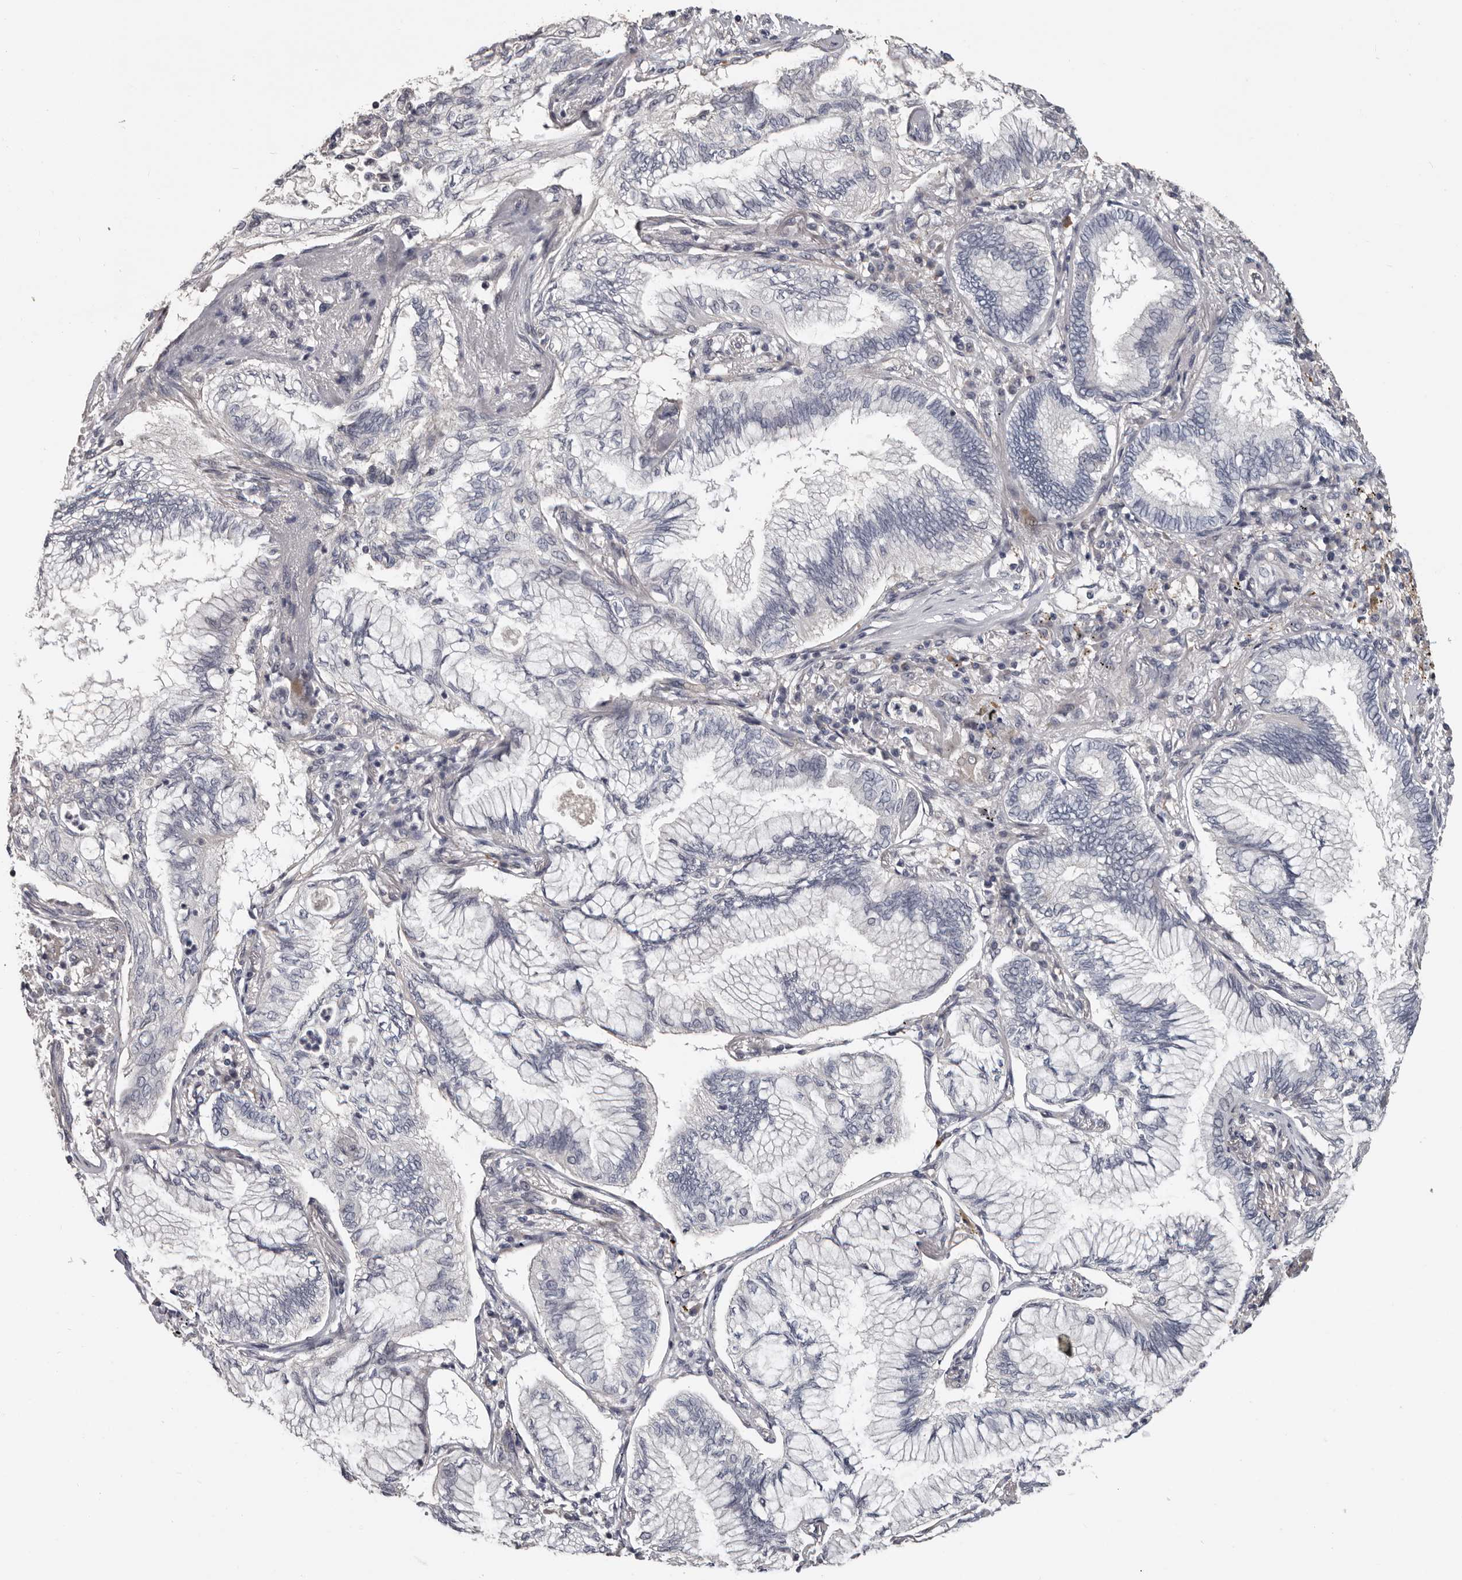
{"staining": {"intensity": "negative", "quantity": "none", "location": "none"}, "tissue": "bronchus", "cell_type": "Respiratory epithelial cells", "image_type": "normal", "snomed": [{"axis": "morphology", "description": "Normal tissue, NOS"}, {"axis": "morphology", "description": "Adenocarcinoma, NOS"}, {"axis": "topography", "description": "Bronchus"}, {"axis": "topography", "description": "Lung"}], "caption": "Bronchus was stained to show a protein in brown. There is no significant positivity in respiratory epithelial cells.", "gene": "RNF217", "patient": {"sex": "female", "age": 70}}